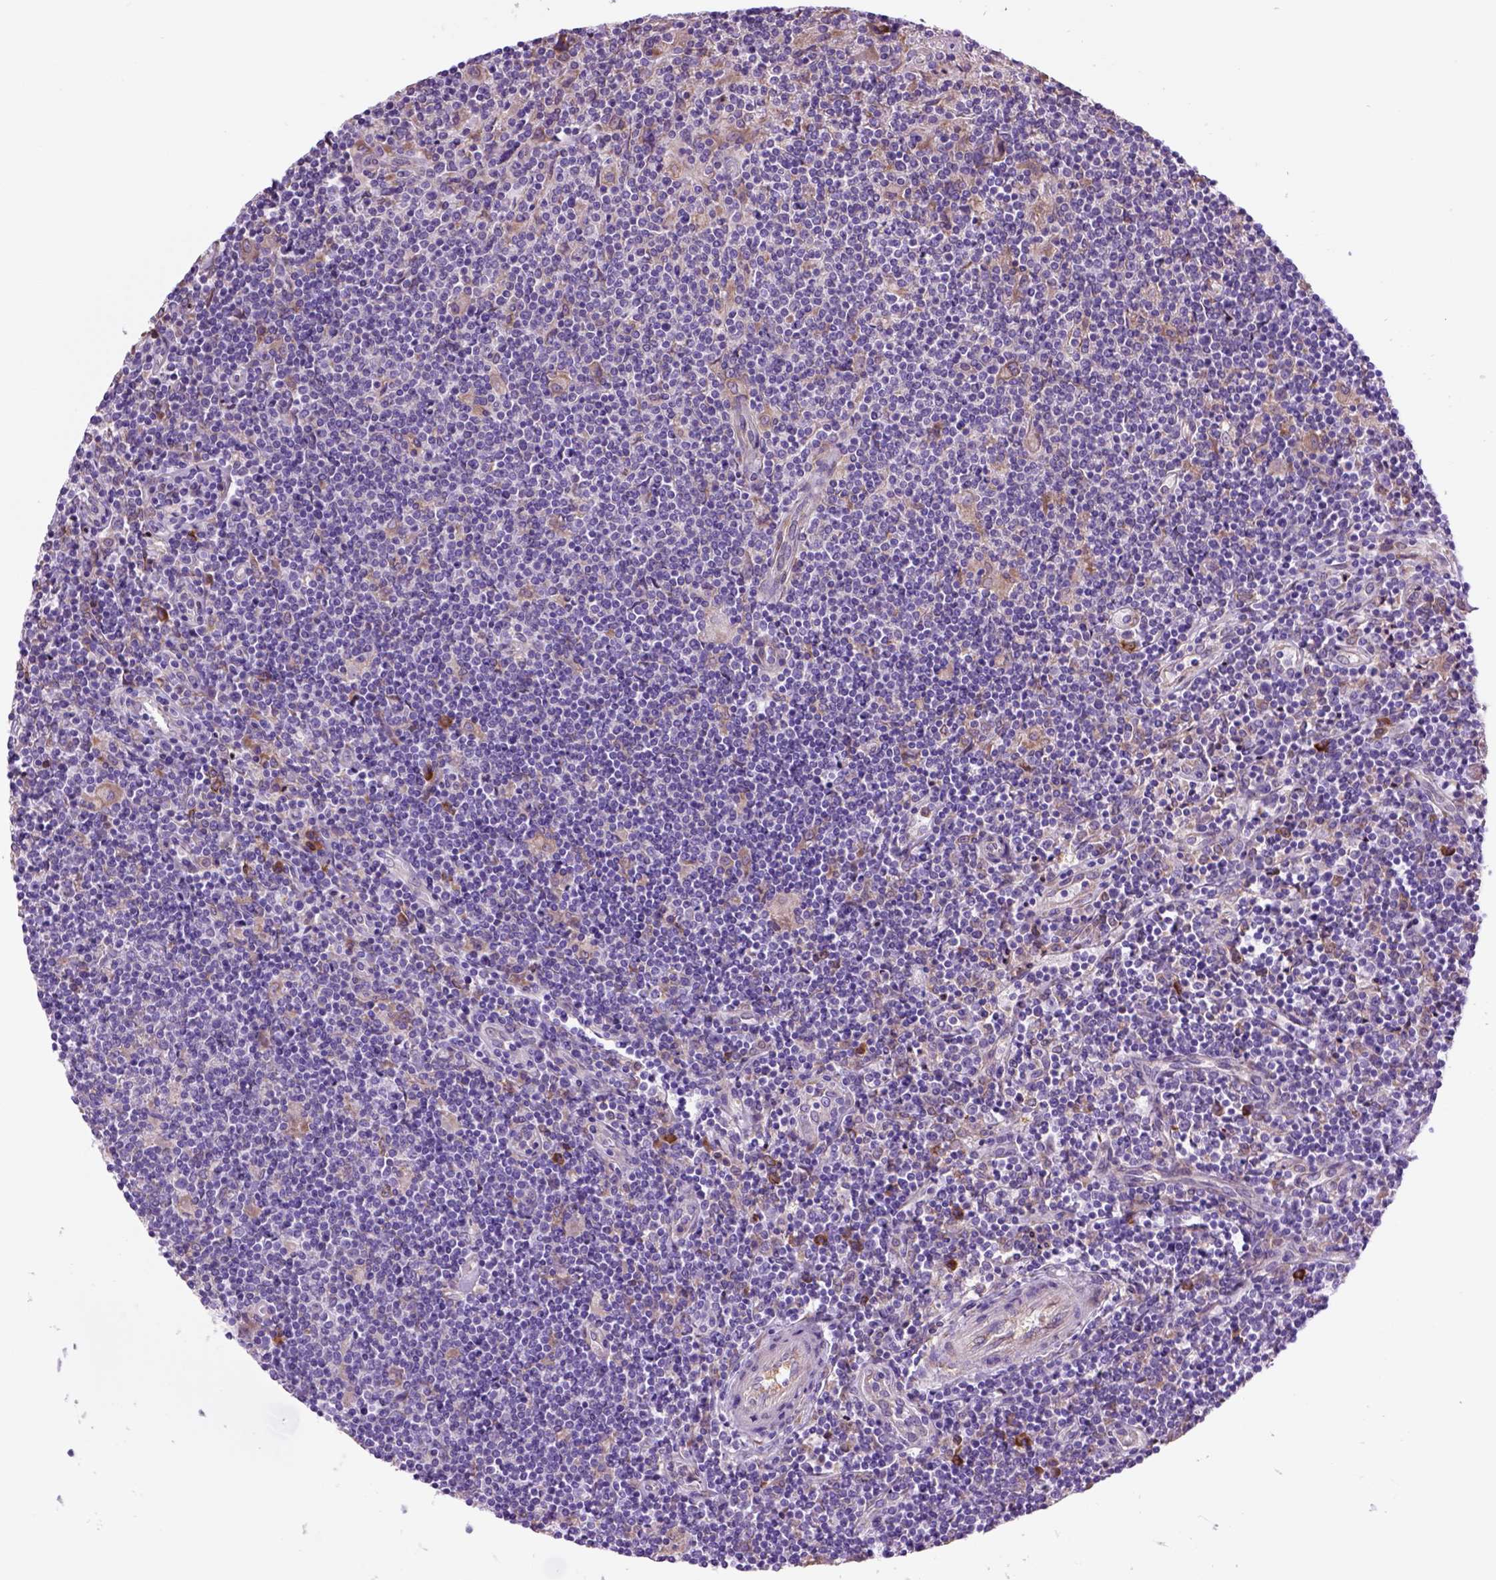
{"staining": {"intensity": "weak", "quantity": ">75%", "location": "cytoplasmic/membranous"}, "tissue": "lymphoma", "cell_type": "Tumor cells", "image_type": "cancer", "snomed": [{"axis": "morphology", "description": "Hodgkin's disease, NOS"}, {"axis": "topography", "description": "Lymph node"}], "caption": "Immunohistochemistry (IHC) staining of lymphoma, which demonstrates low levels of weak cytoplasmic/membranous expression in about >75% of tumor cells indicating weak cytoplasmic/membranous protein positivity. The staining was performed using DAB (3,3'-diaminobenzidine) (brown) for protein detection and nuclei were counterstained in hematoxylin (blue).", "gene": "PIAS3", "patient": {"sex": "male", "age": 40}}